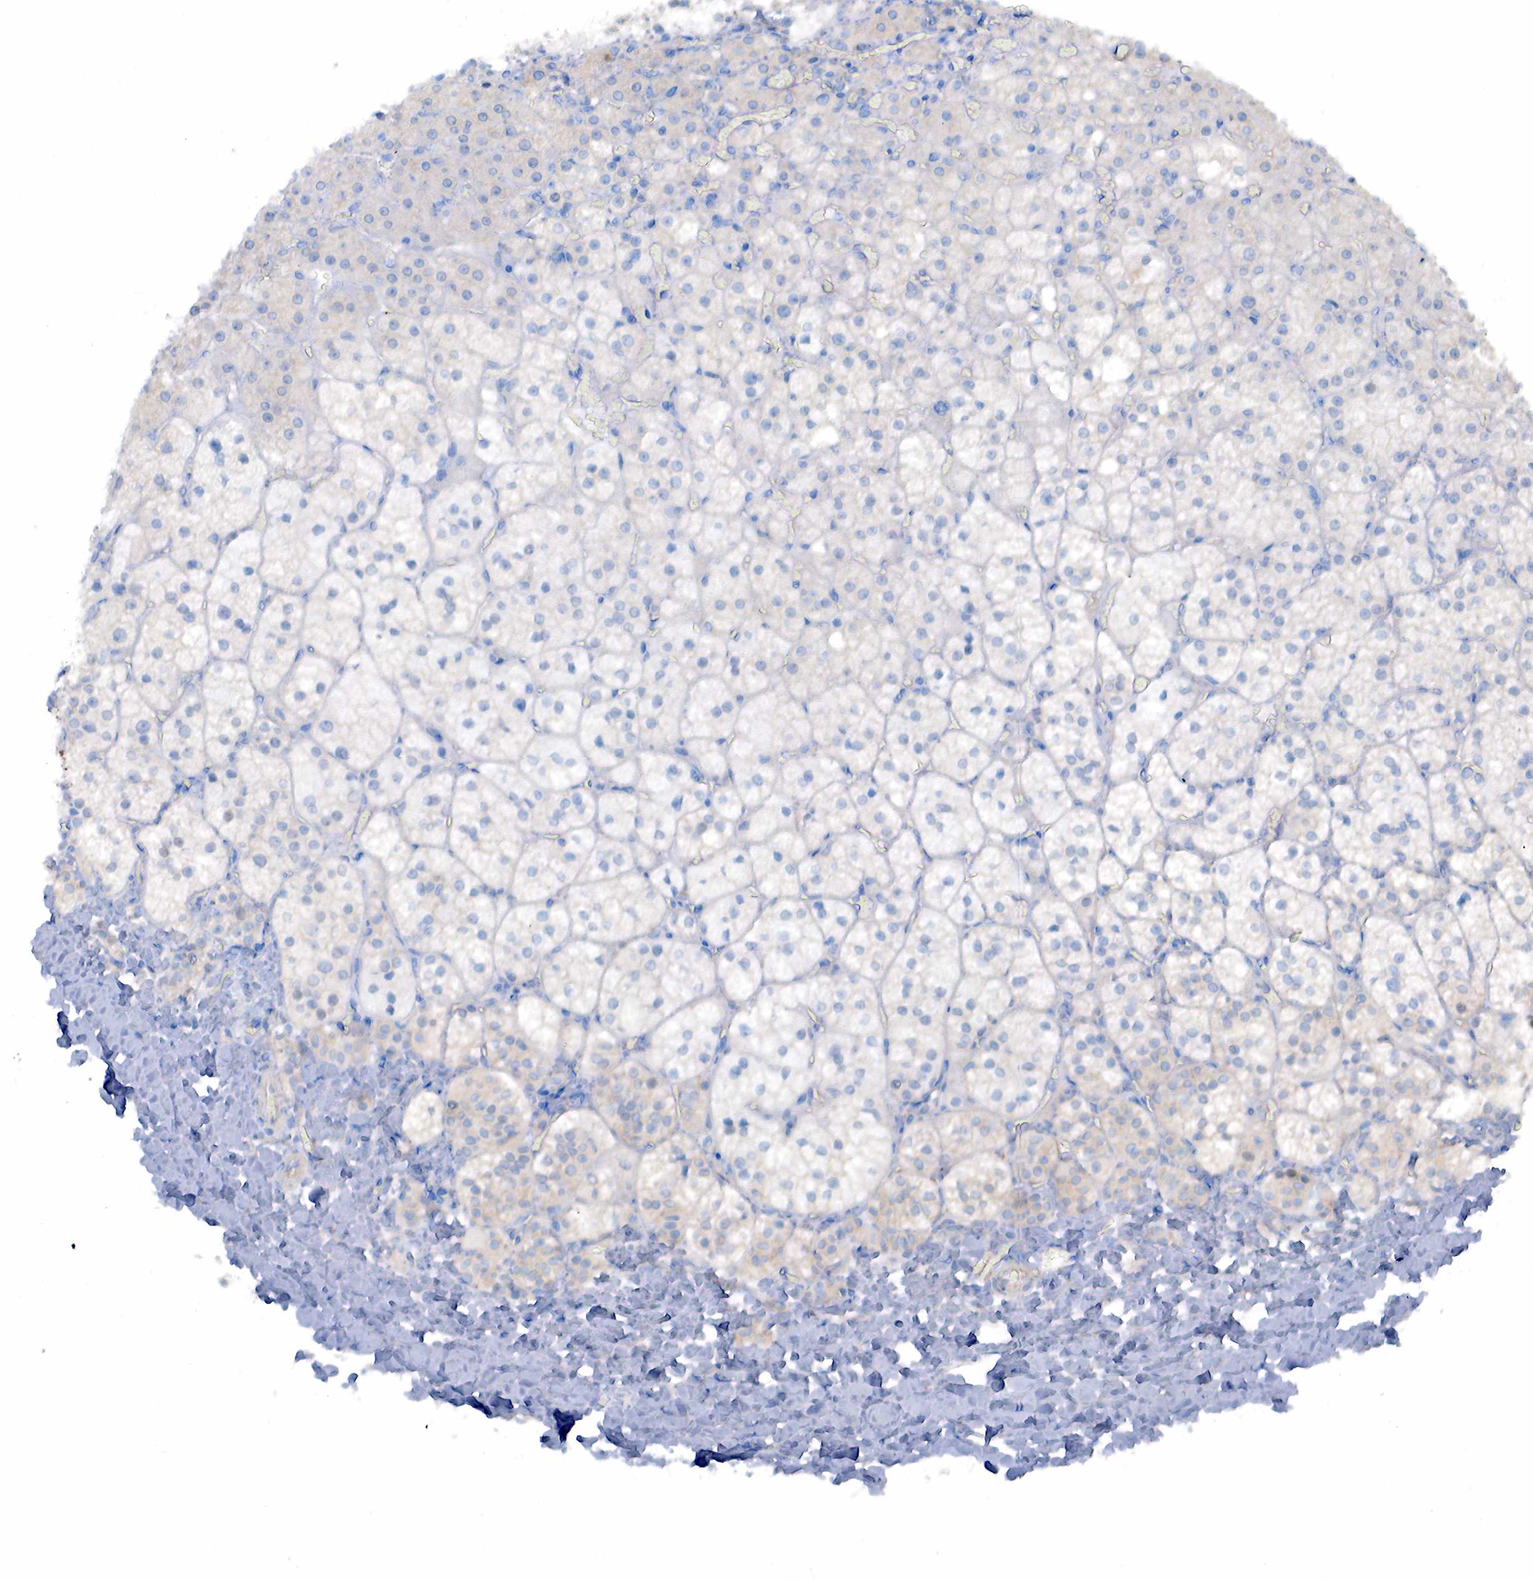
{"staining": {"intensity": "weak", "quantity": "<25%", "location": "nuclear"}, "tissue": "adrenal gland", "cell_type": "Glandular cells", "image_type": "normal", "snomed": [{"axis": "morphology", "description": "Normal tissue, NOS"}, {"axis": "topography", "description": "Adrenal gland"}], "caption": "Immunohistochemical staining of benign adrenal gland shows no significant staining in glandular cells. The staining is performed using DAB brown chromogen with nuclei counter-stained in using hematoxylin.", "gene": "PGR", "patient": {"sex": "male", "age": 53}}